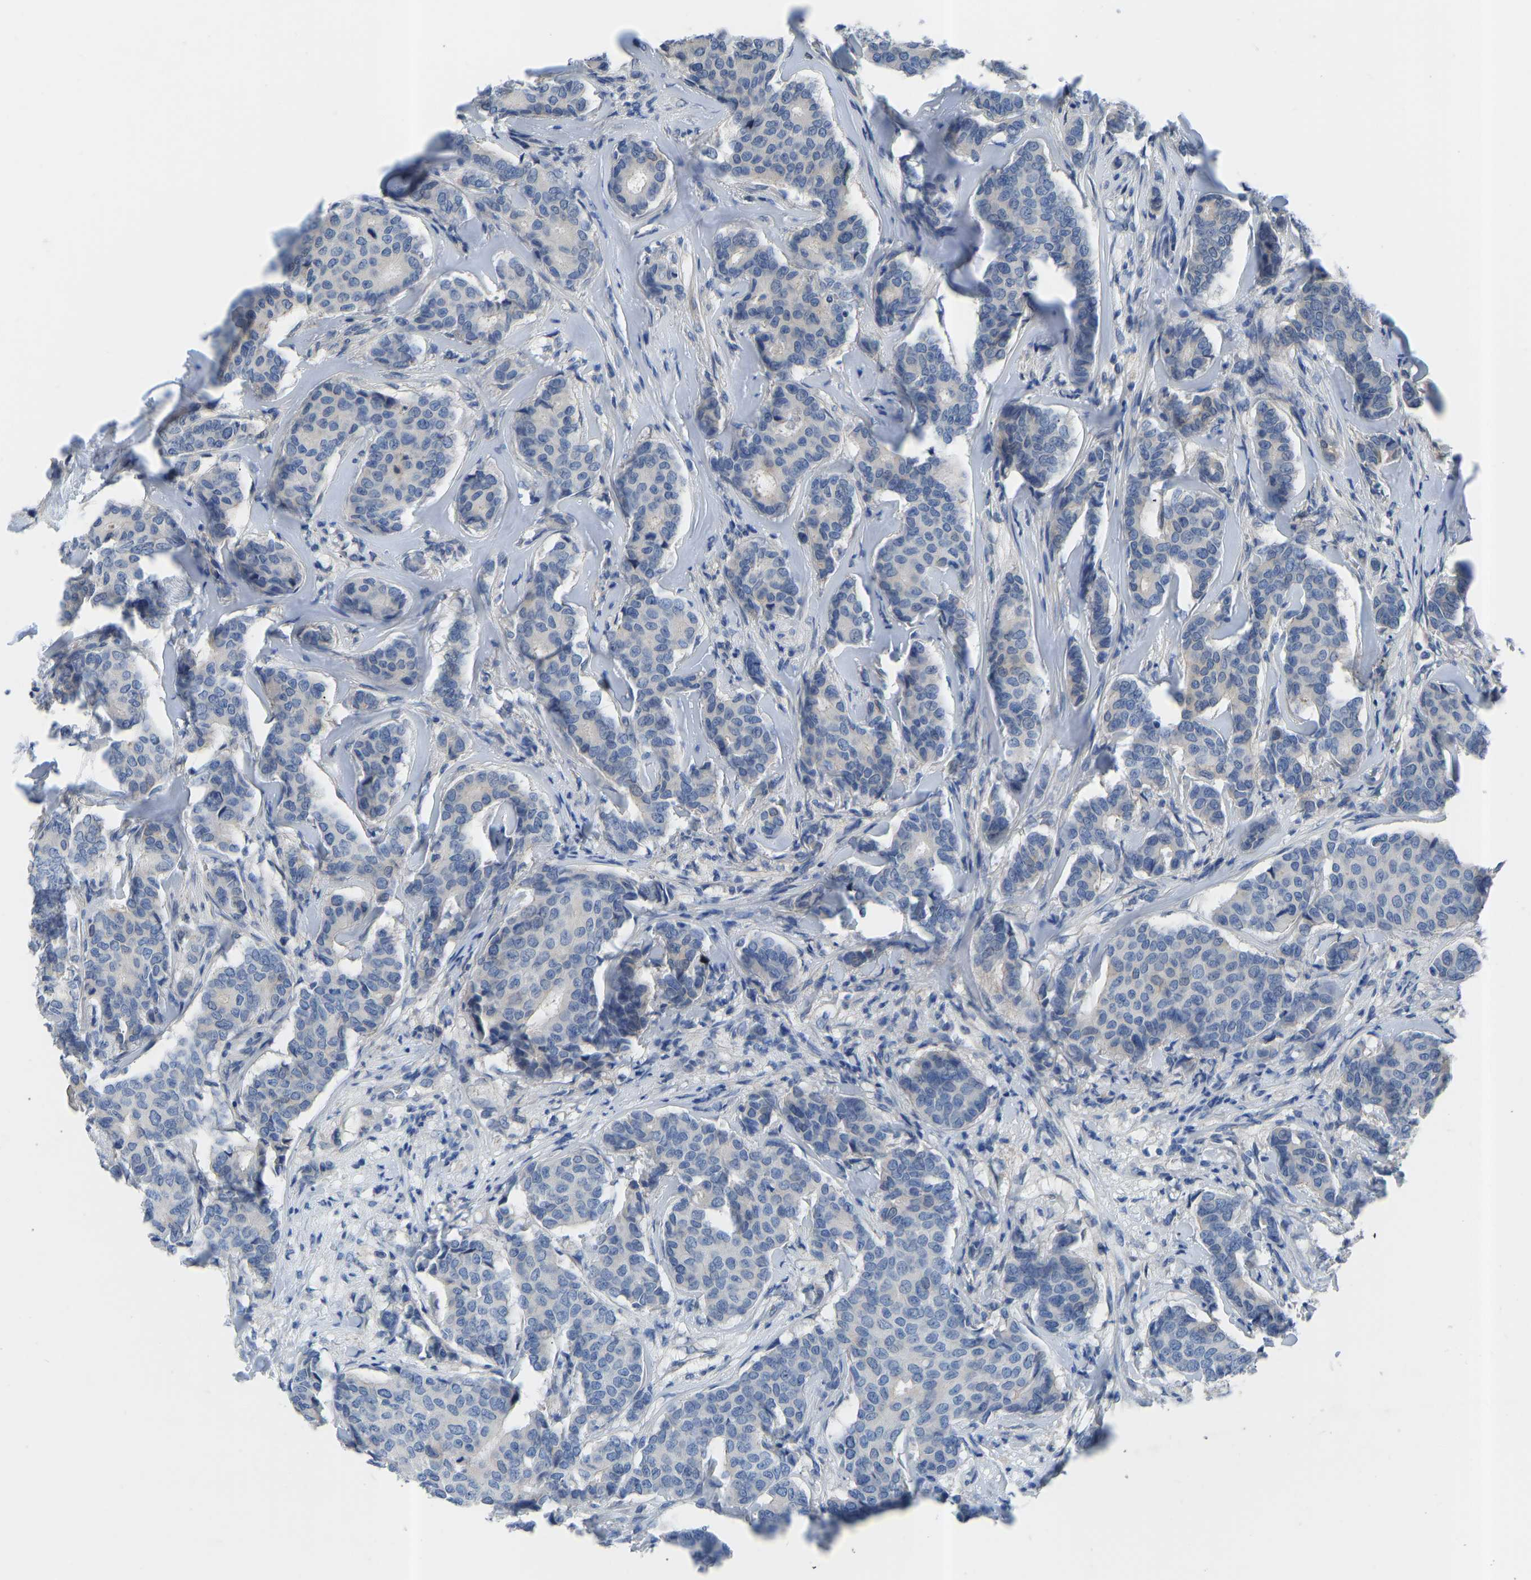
{"staining": {"intensity": "negative", "quantity": "none", "location": "none"}, "tissue": "breast cancer", "cell_type": "Tumor cells", "image_type": "cancer", "snomed": [{"axis": "morphology", "description": "Duct carcinoma"}, {"axis": "topography", "description": "Breast"}], "caption": "This is a image of immunohistochemistry (IHC) staining of breast cancer, which shows no expression in tumor cells.", "gene": "RBP1", "patient": {"sex": "female", "age": 75}}